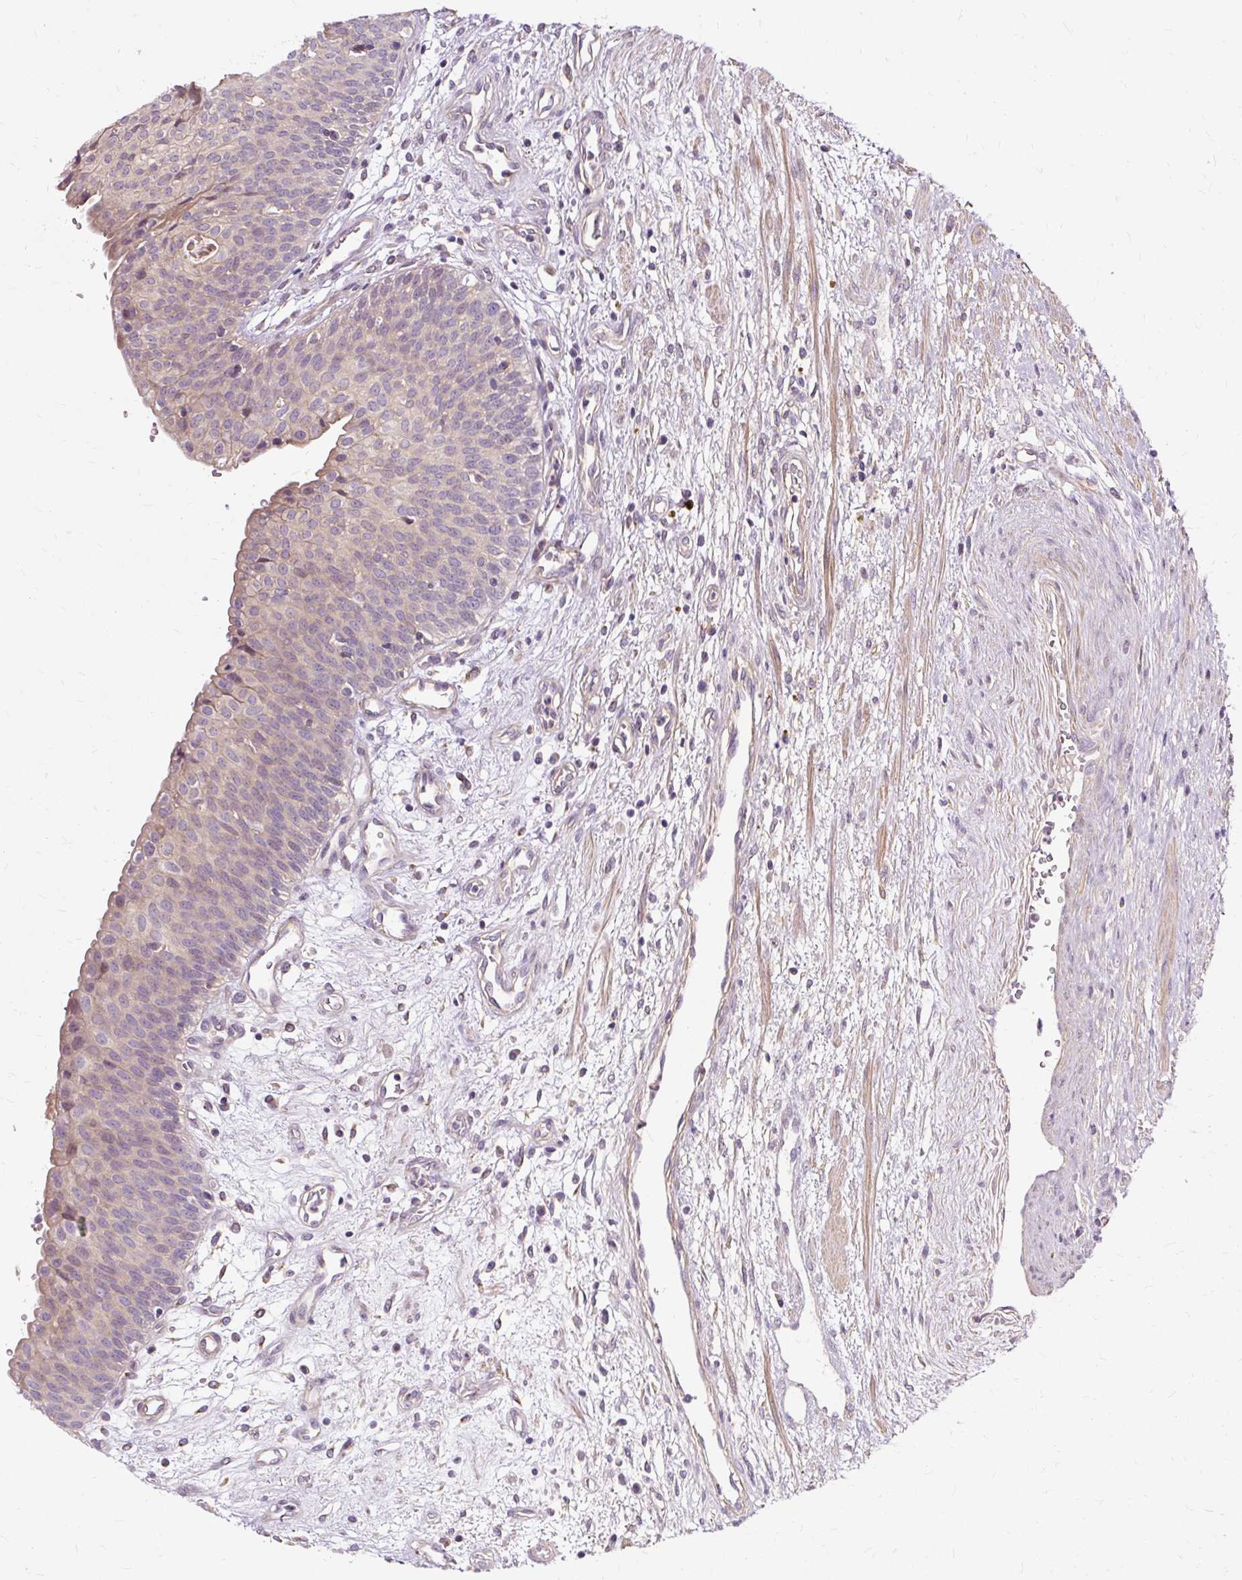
{"staining": {"intensity": "moderate", "quantity": "25%-75%", "location": "cytoplasmic/membranous"}, "tissue": "urinary bladder", "cell_type": "Urothelial cells", "image_type": "normal", "snomed": [{"axis": "morphology", "description": "Normal tissue, NOS"}, {"axis": "topography", "description": "Urinary bladder"}], "caption": "Immunohistochemistry (IHC) photomicrograph of normal urinary bladder stained for a protein (brown), which reveals medium levels of moderate cytoplasmic/membranous expression in about 25%-75% of urothelial cells.", "gene": "TSPAN8", "patient": {"sex": "male", "age": 55}}